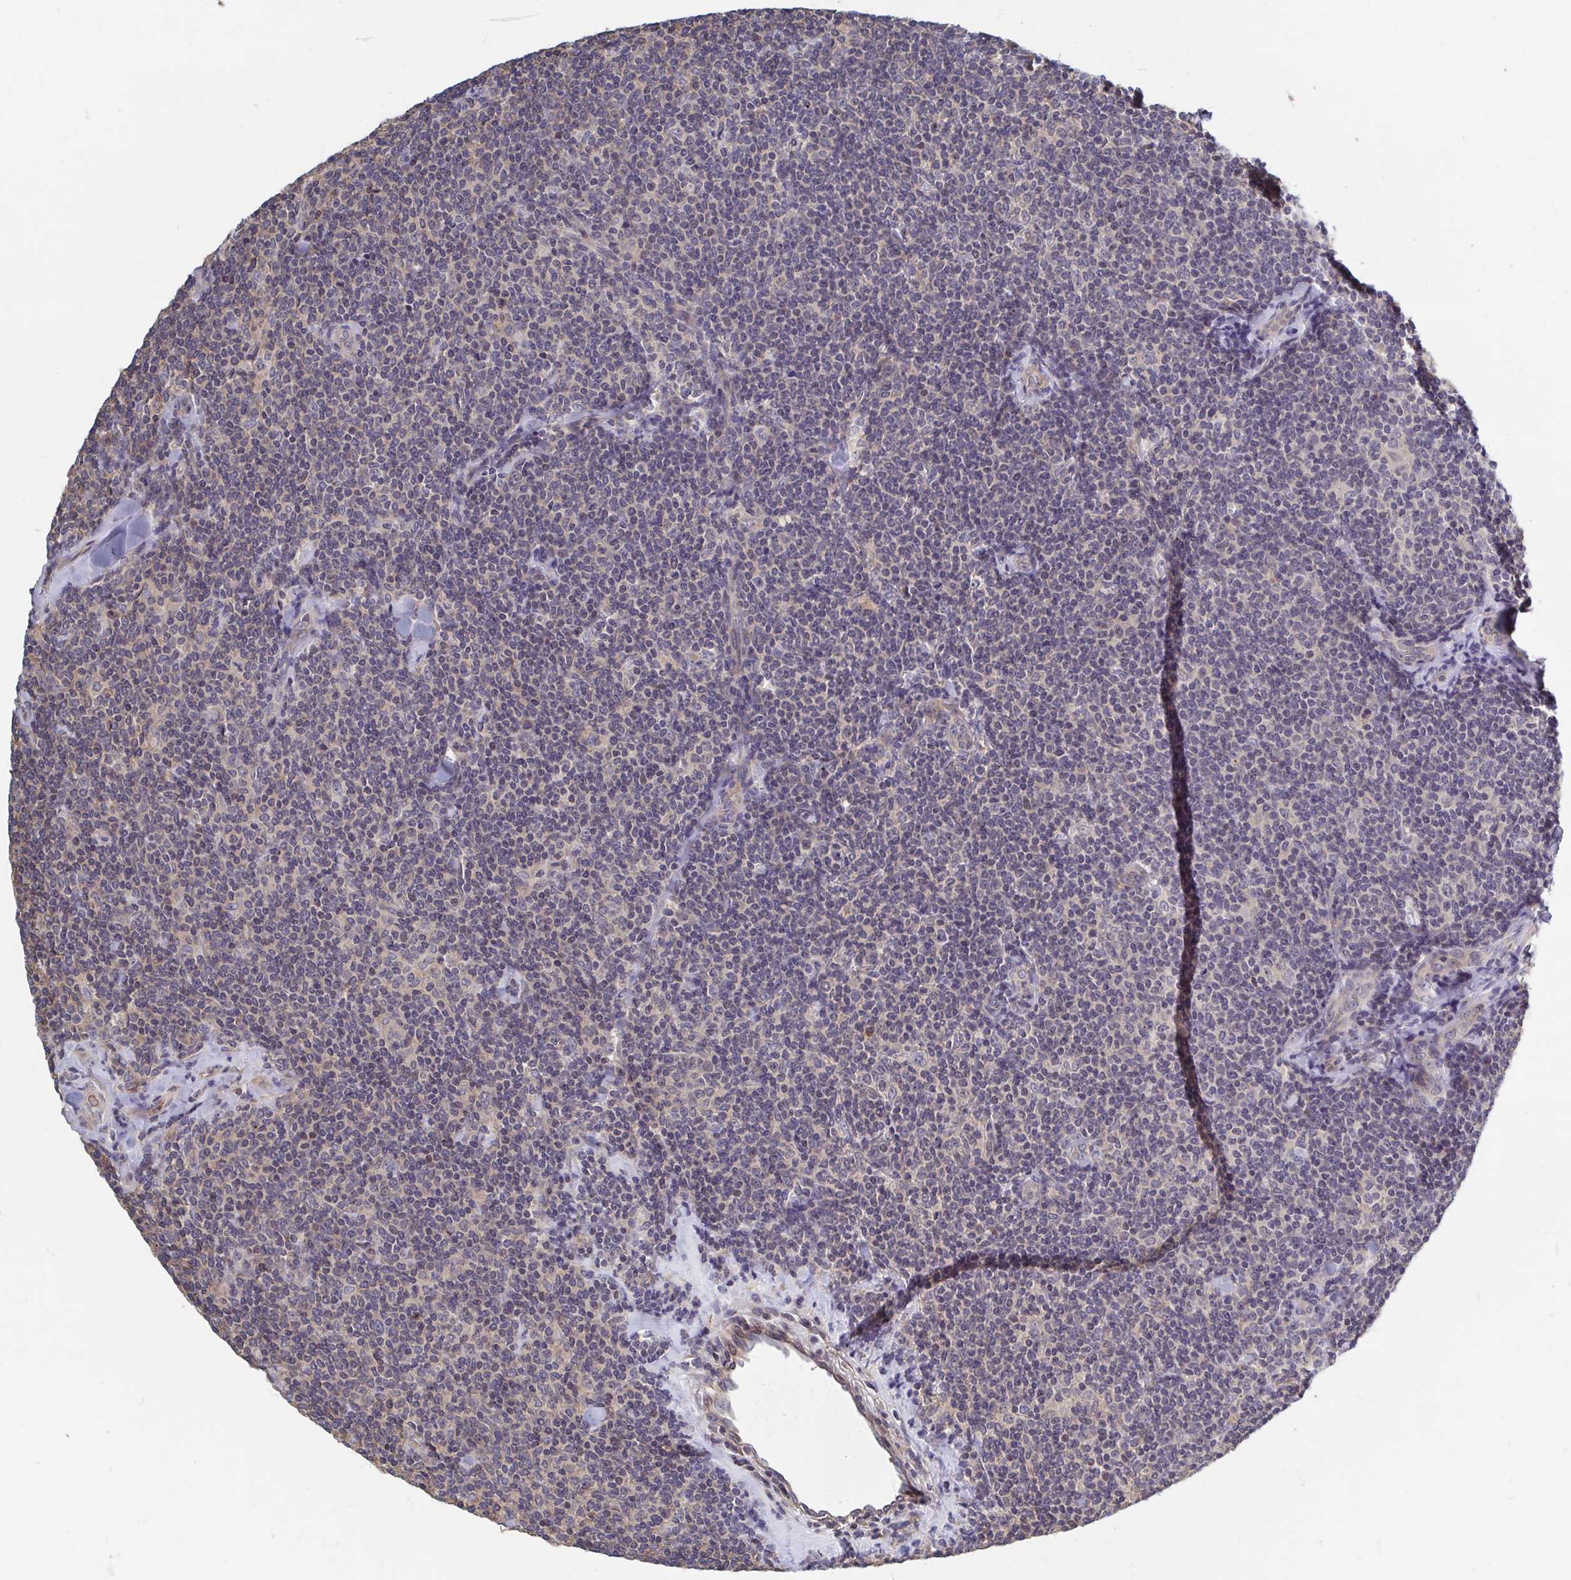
{"staining": {"intensity": "negative", "quantity": "none", "location": "none"}, "tissue": "lymphoma", "cell_type": "Tumor cells", "image_type": "cancer", "snomed": [{"axis": "morphology", "description": "Malignant lymphoma, non-Hodgkin's type, Low grade"}, {"axis": "topography", "description": "Lymph node"}], "caption": "Immunohistochemical staining of human low-grade malignant lymphoma, non-Hodgkin's type displays no significant expression in tumor cells.", "gene": "LRRC38", "patient": {"sex": "female", "age": 56}}